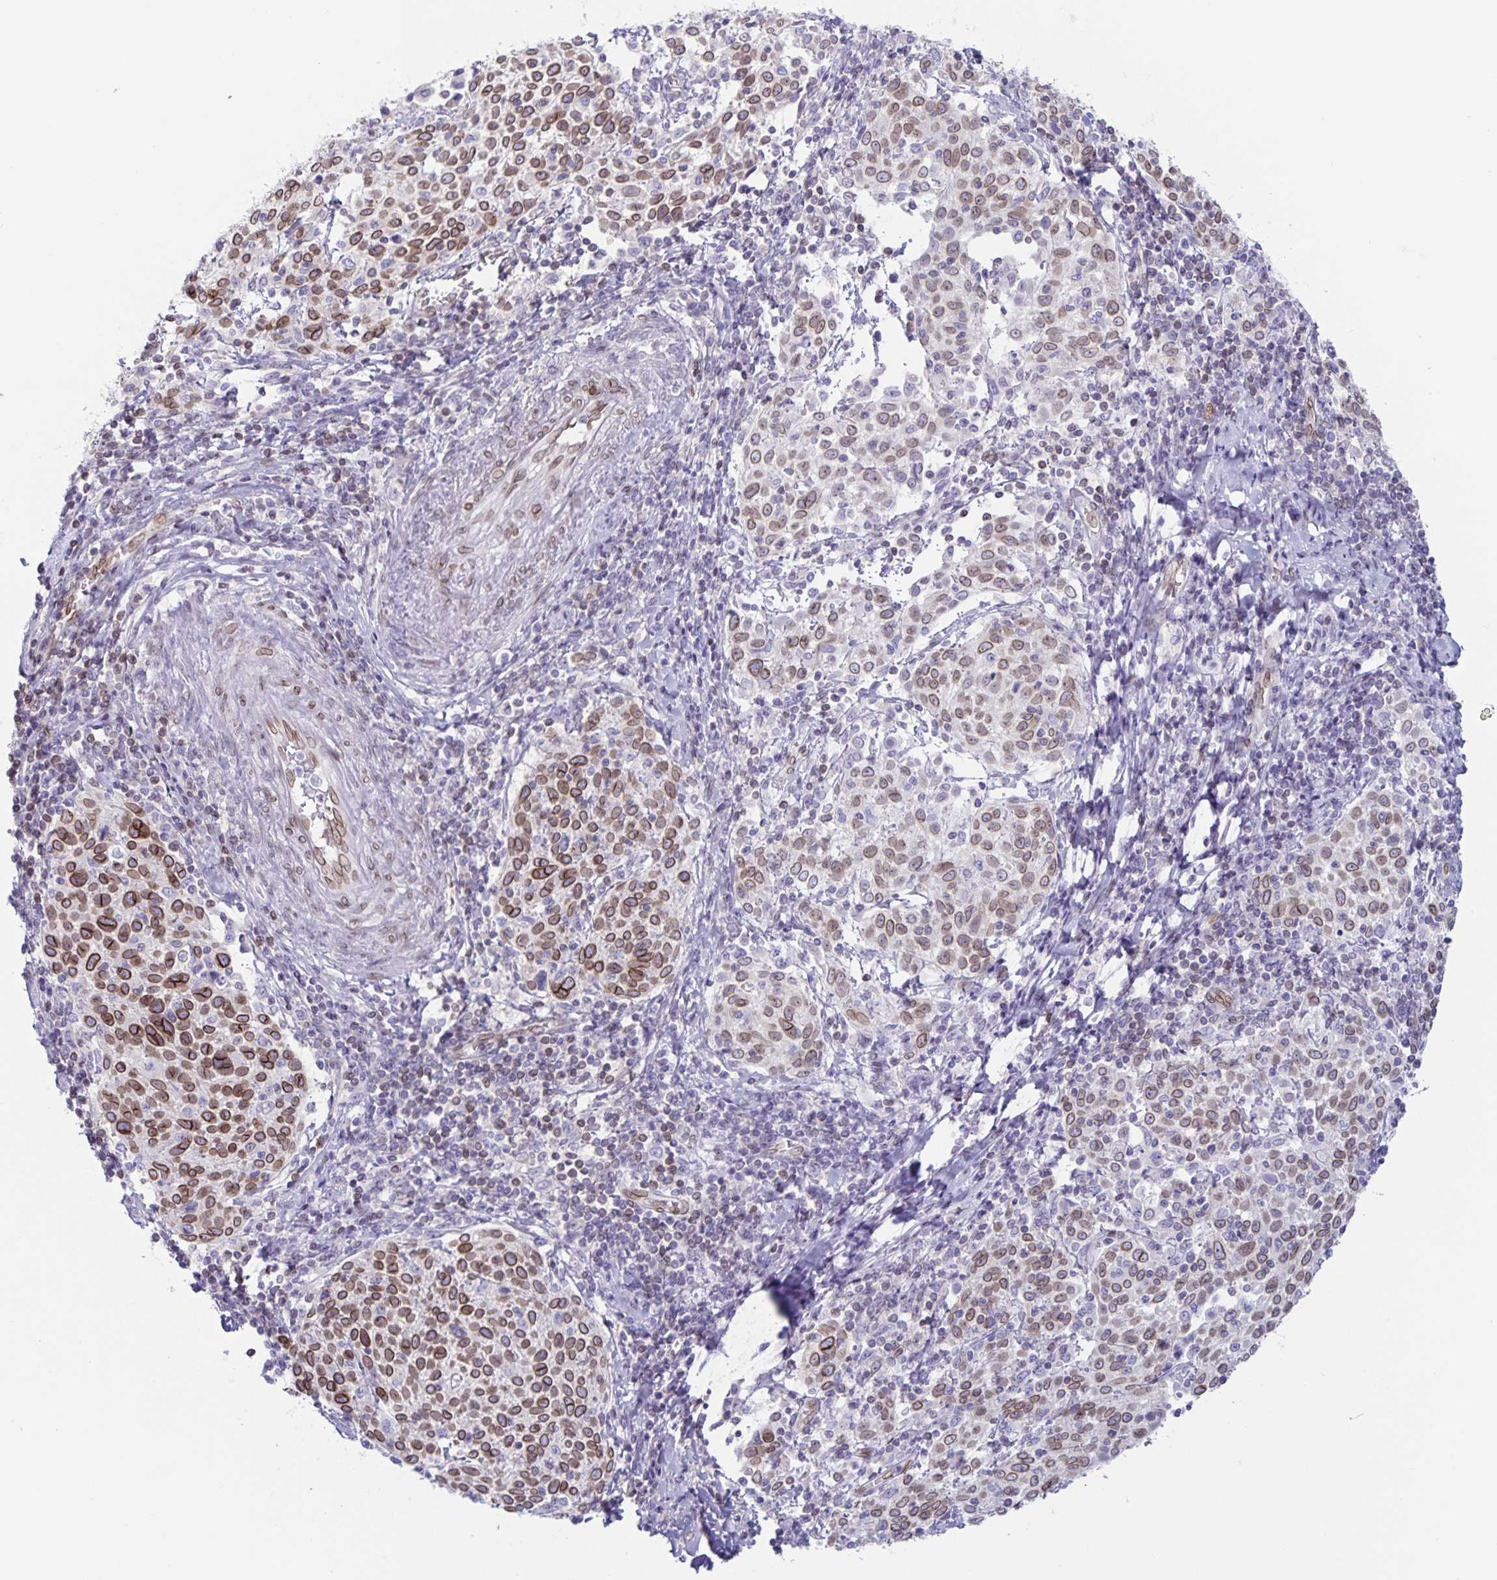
{"staining": {"intensity": "strong", "quantity": "25%-75%", "location": "cytoplasmic/membranous,nuclear"}, "tissue": "cervical cancer", "cell_type": "Tumor cells", "image_type": "cancer", "snomed": [{"axis": "morphology", "description": "Squamous cell carcinoma, NOS"}, {"axis": "topography", "description": "Cervix"}], "caption": "Protein expression analysis of human cervical cancer (squamous cell carcinoma) reveals strong cytoplasmic/membranous and nuclear expression in approximately 25%-75% of tumor cells.", "gene": "SYNE2", "patient": {"sex": "female", "age": 61}}